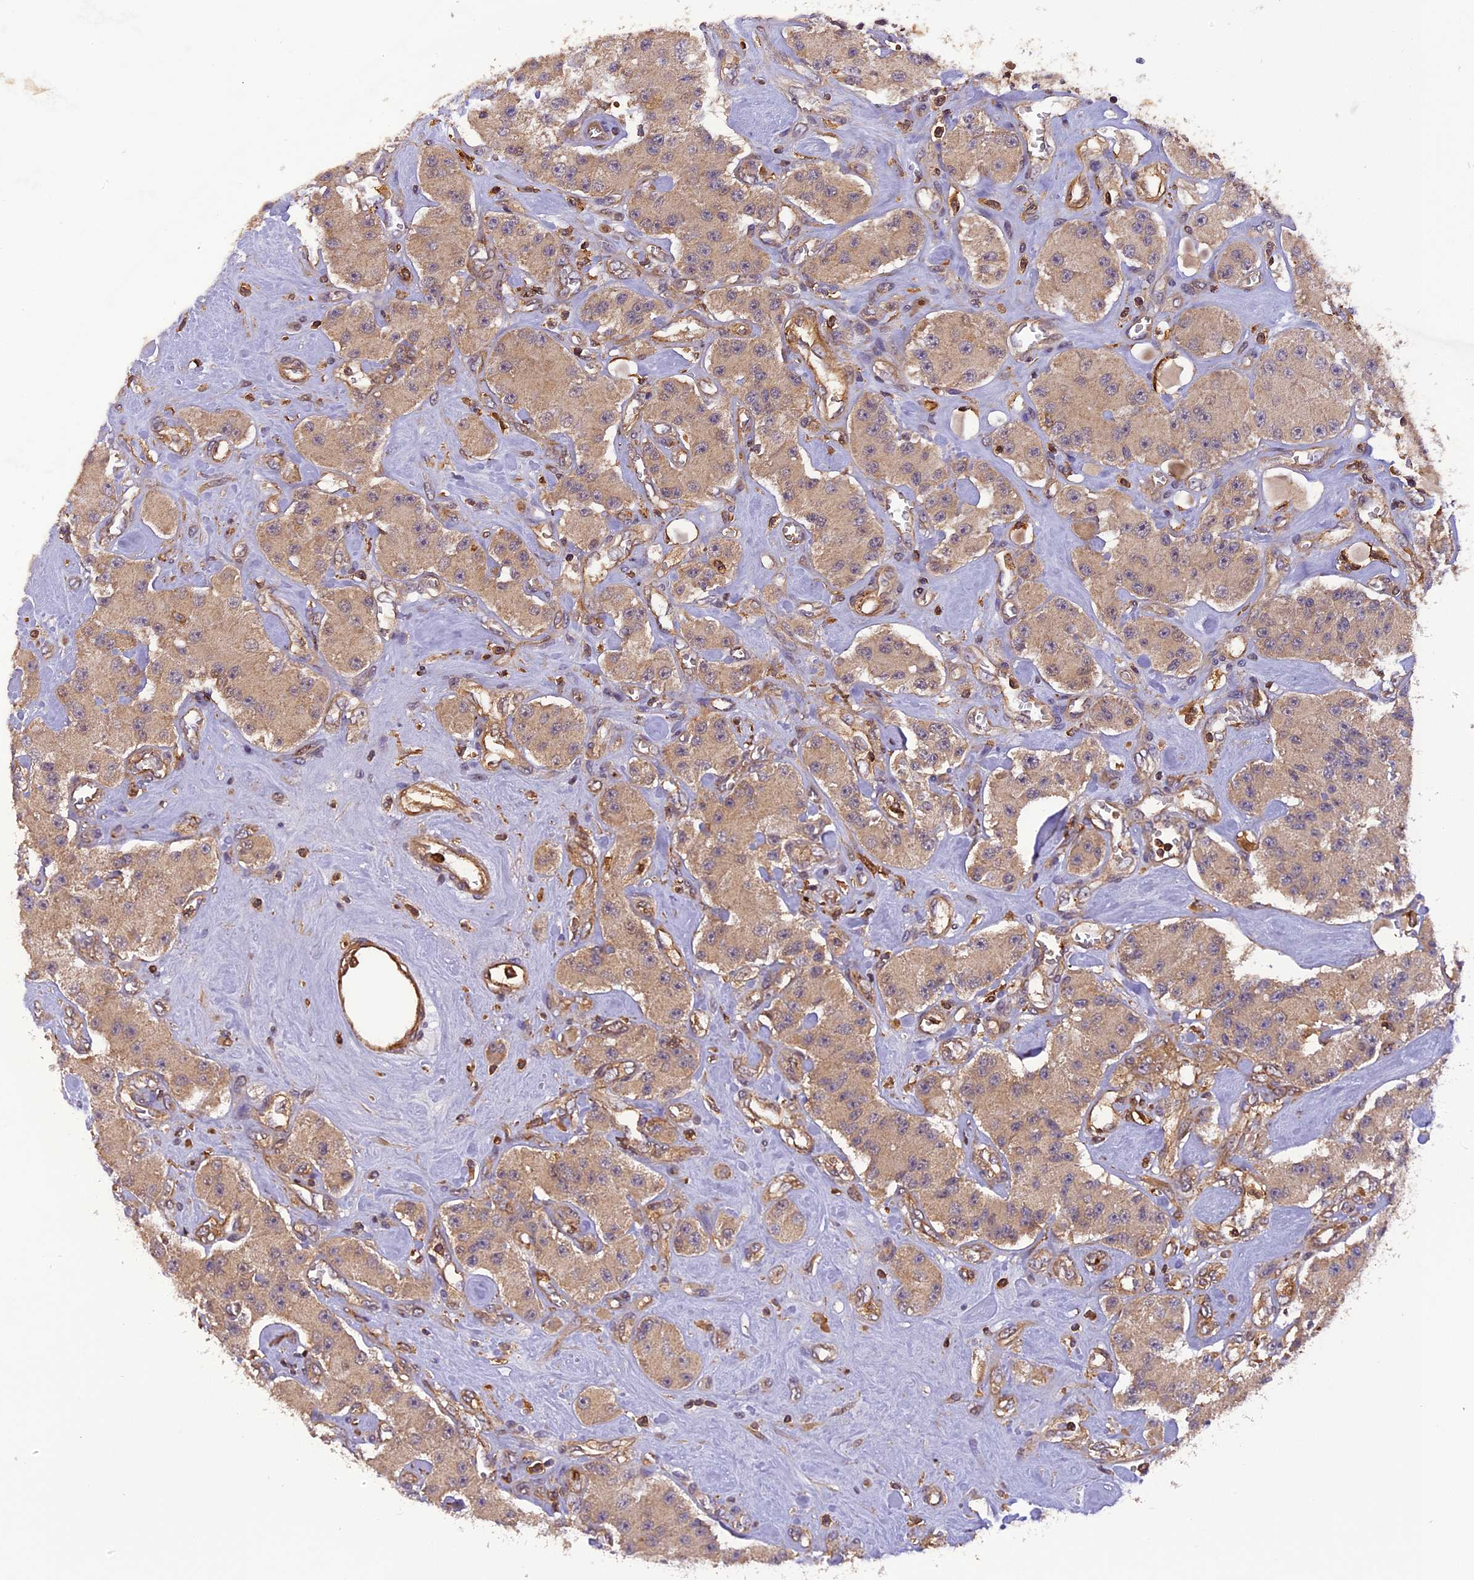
{"staining": {"intensity": "weak", "quantity": ">75%", "location": "cytoplasmic/membranous"}, "tissue": "carcinoid", "cell_type": "Tumor cells", "image_type": "cancer", "snomed": [{"axis": "morphology", "description": "Carcinoid, malignant, NOS"}, {"axis": "topography", "description": "Pancreas"}], "caption": "Immunohistochemical staining of malignant carcinoid reveals low levels of weak cytoplasmic/membranous protein positivity in approximately >75% of tumor cells.", "gene": "STOML1", "patient": {"sex": "male", "age": 41}}